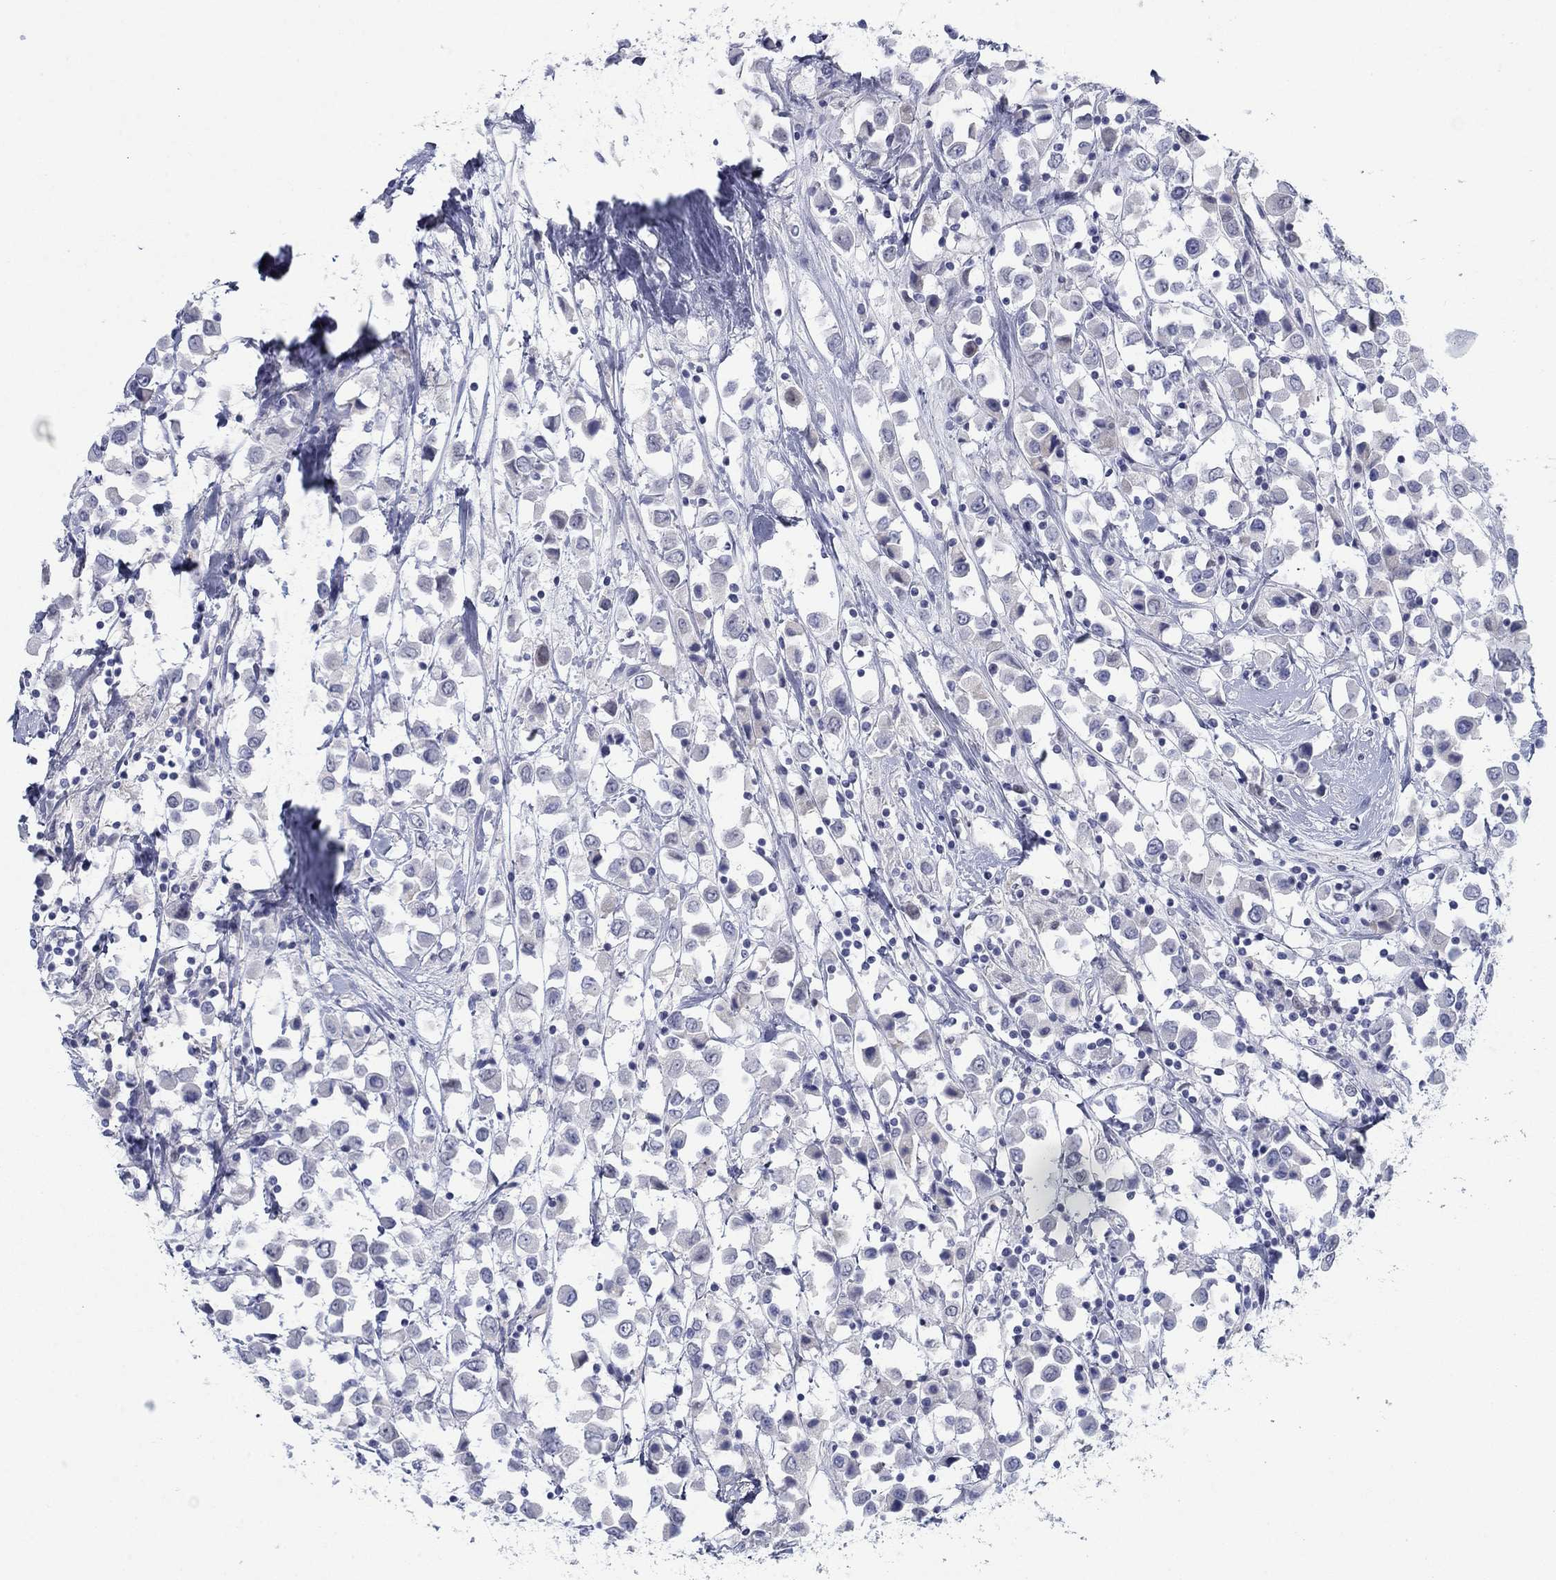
{"staining": {"intensity": "negative", "quantity": "none", "location": "none"}, "tissue": "breast cancer", "cell_type": "Tumor cells", "image_type": "cancer", "snomed": [{"axis": "morphology", "description": "Duct carcinoma"}, {"axis": "topography", "description": "Breast"}], "caption": "Breast infiltrating ductal carcinoma was stained to show a protein in brown. There is no significant staining in tumor cells. Brightfield microscopy of immunohistochemistry (IHC) stained with DAB (brown) and hematoxylin (blue), captured at high magnification.", "gene": "DNAL1", "patient": {"sex": "female", "age": 61}}